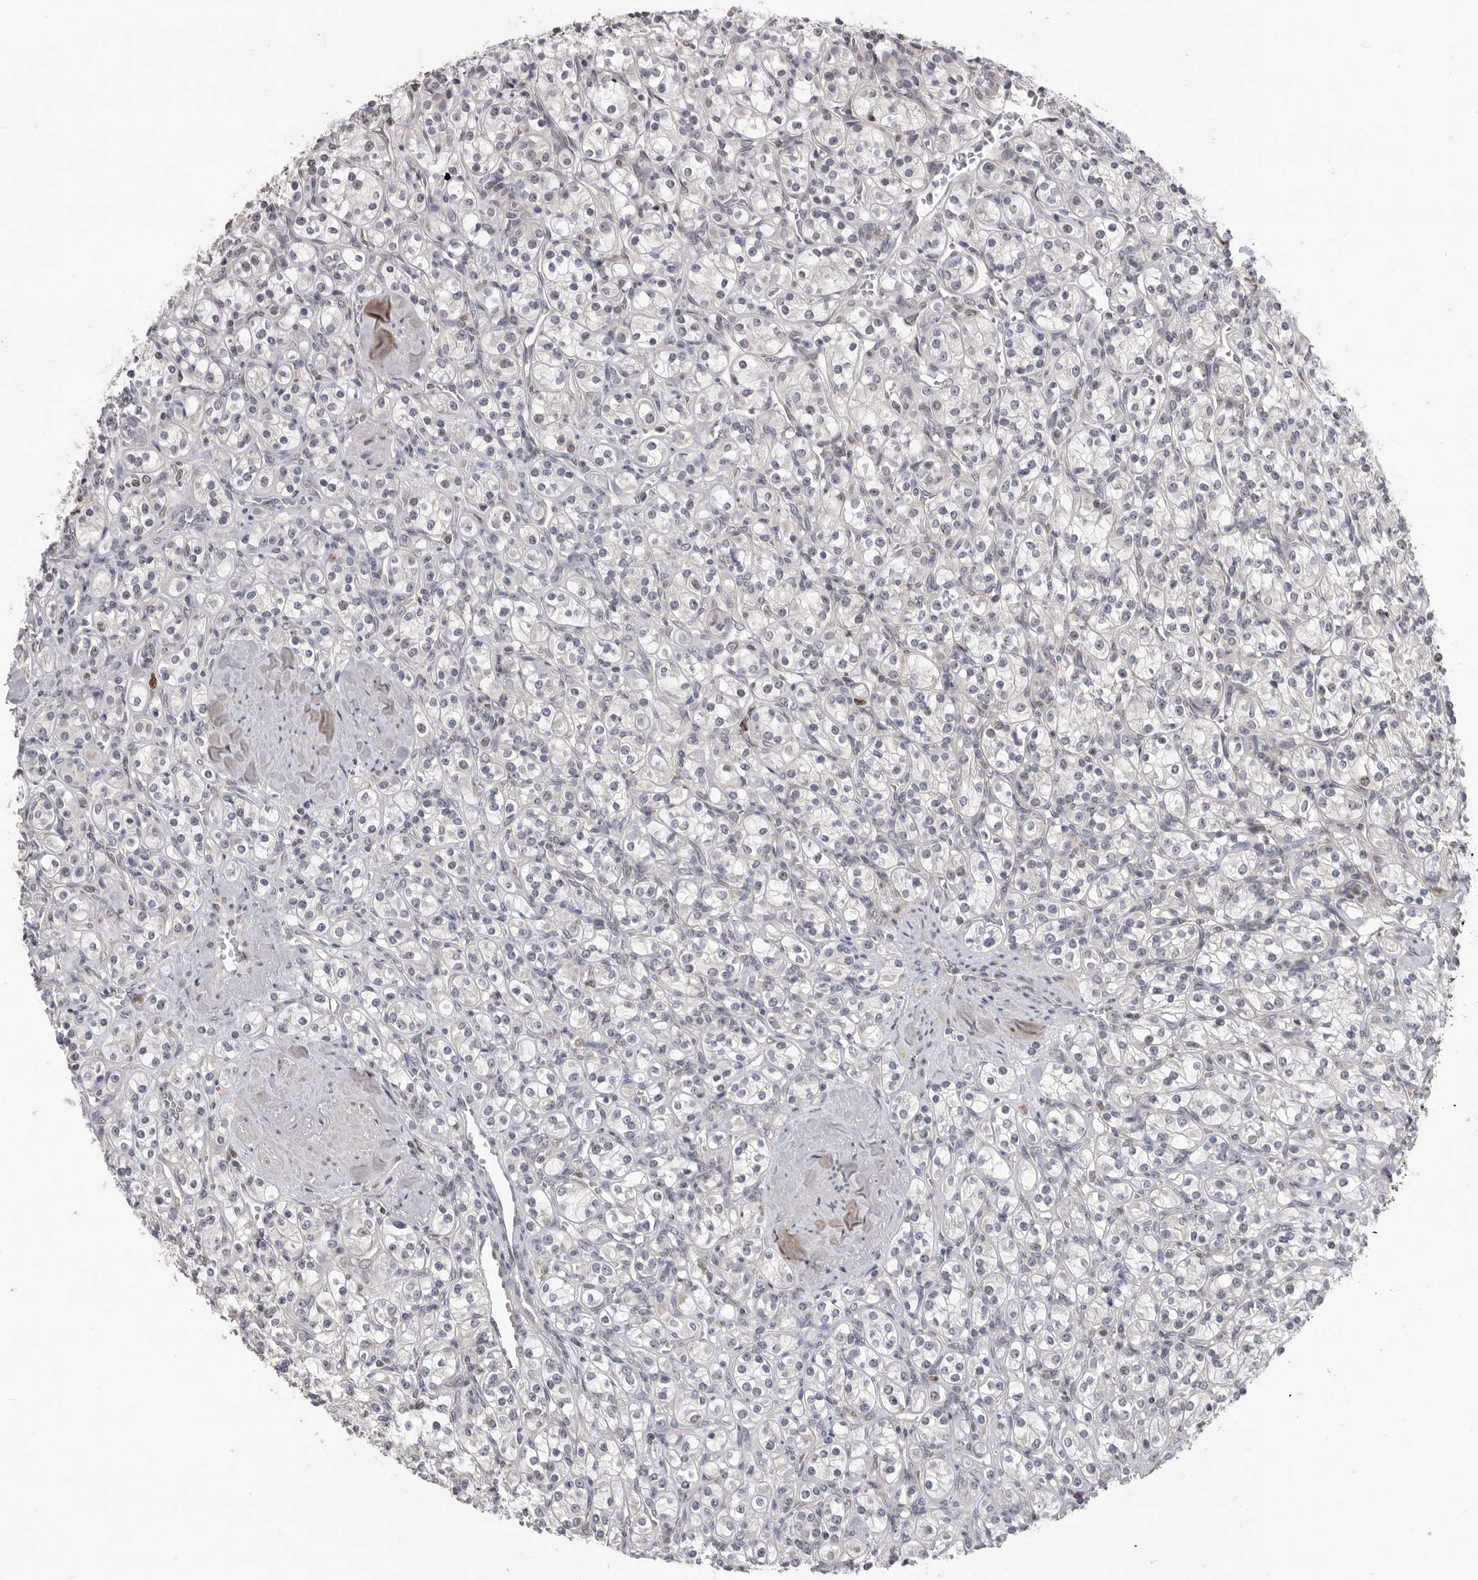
{"staining": {"intensity": "negative", "quantity": "none", "location": "none"}, "tissue": "renal cancer", "cell_type": "Tumor cells", "image_type": "cancer", "snomed": [{"axis": "morphology", "description": "Adenocarcinoma, NOS"}, {"axis": "topography", "description": "Kidney"}], "caption": "Tumor cells are negative for brown protein staining in renal cancer.", "gene": "SMARCC1", "patient": {"sex": "male", "age": 77}}